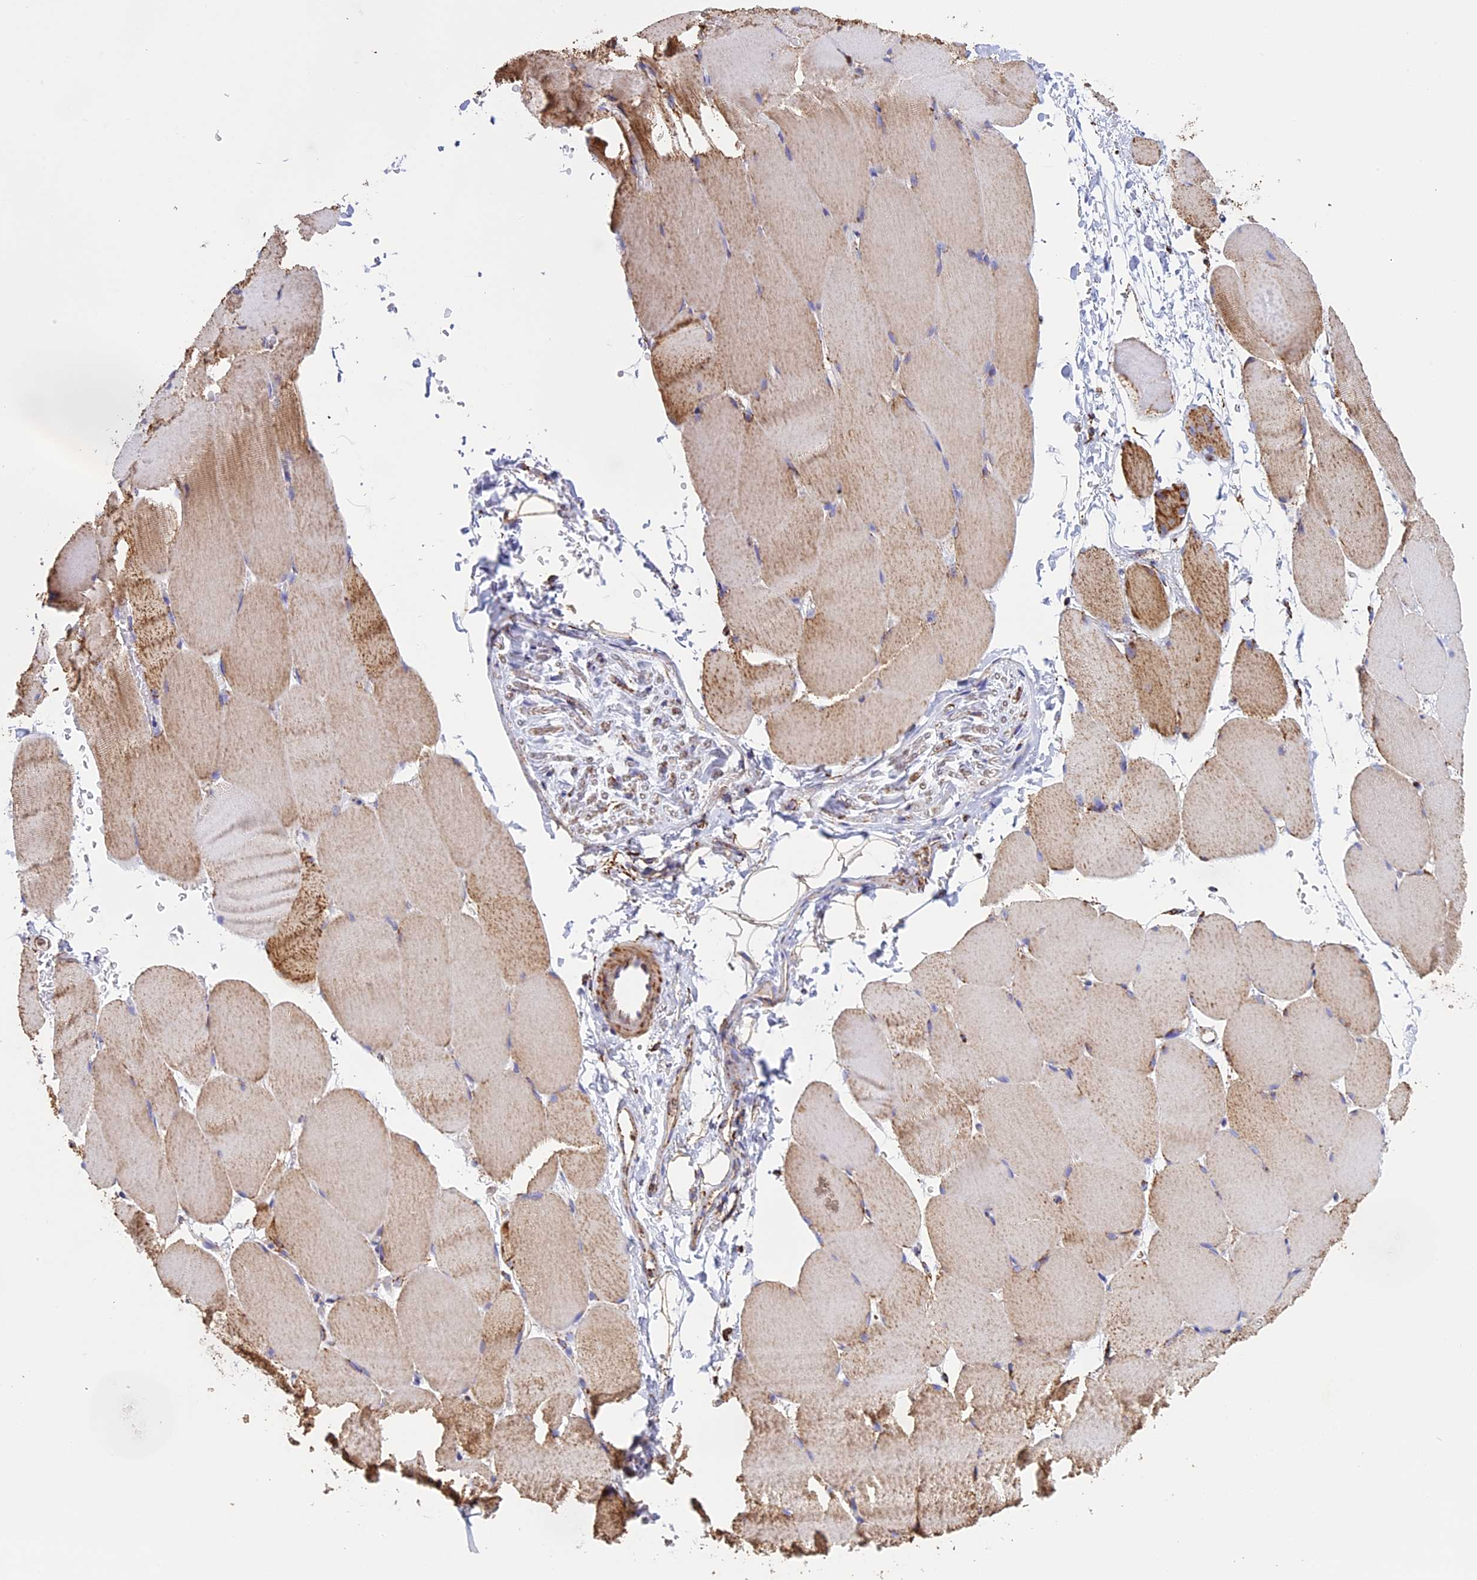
{"staining": {"intensity": "weak", "quantity": "25%-75%", "location": "cytoplasmic/membranous"}, "tissue": "skeletal muscle", "cell_type": "Myocytes", "image_type": "normal", "snomed": [{"axis": "morphology", "description": "Normal tissue, NOS"}, {"axis": "topography", "description": "Skeletal muscle"}, {"axis": "topography", "description": "Parathyroid gland"}], "caption": "There is low levels of weak cytoplasmic/membranous positivity in myocytes of unremarkable skeletal muscle, as demonstrated by immunohistochemical staining (brown color).", "gene": "KCNG1", "patient": {"sex": "female", "age": 37}}